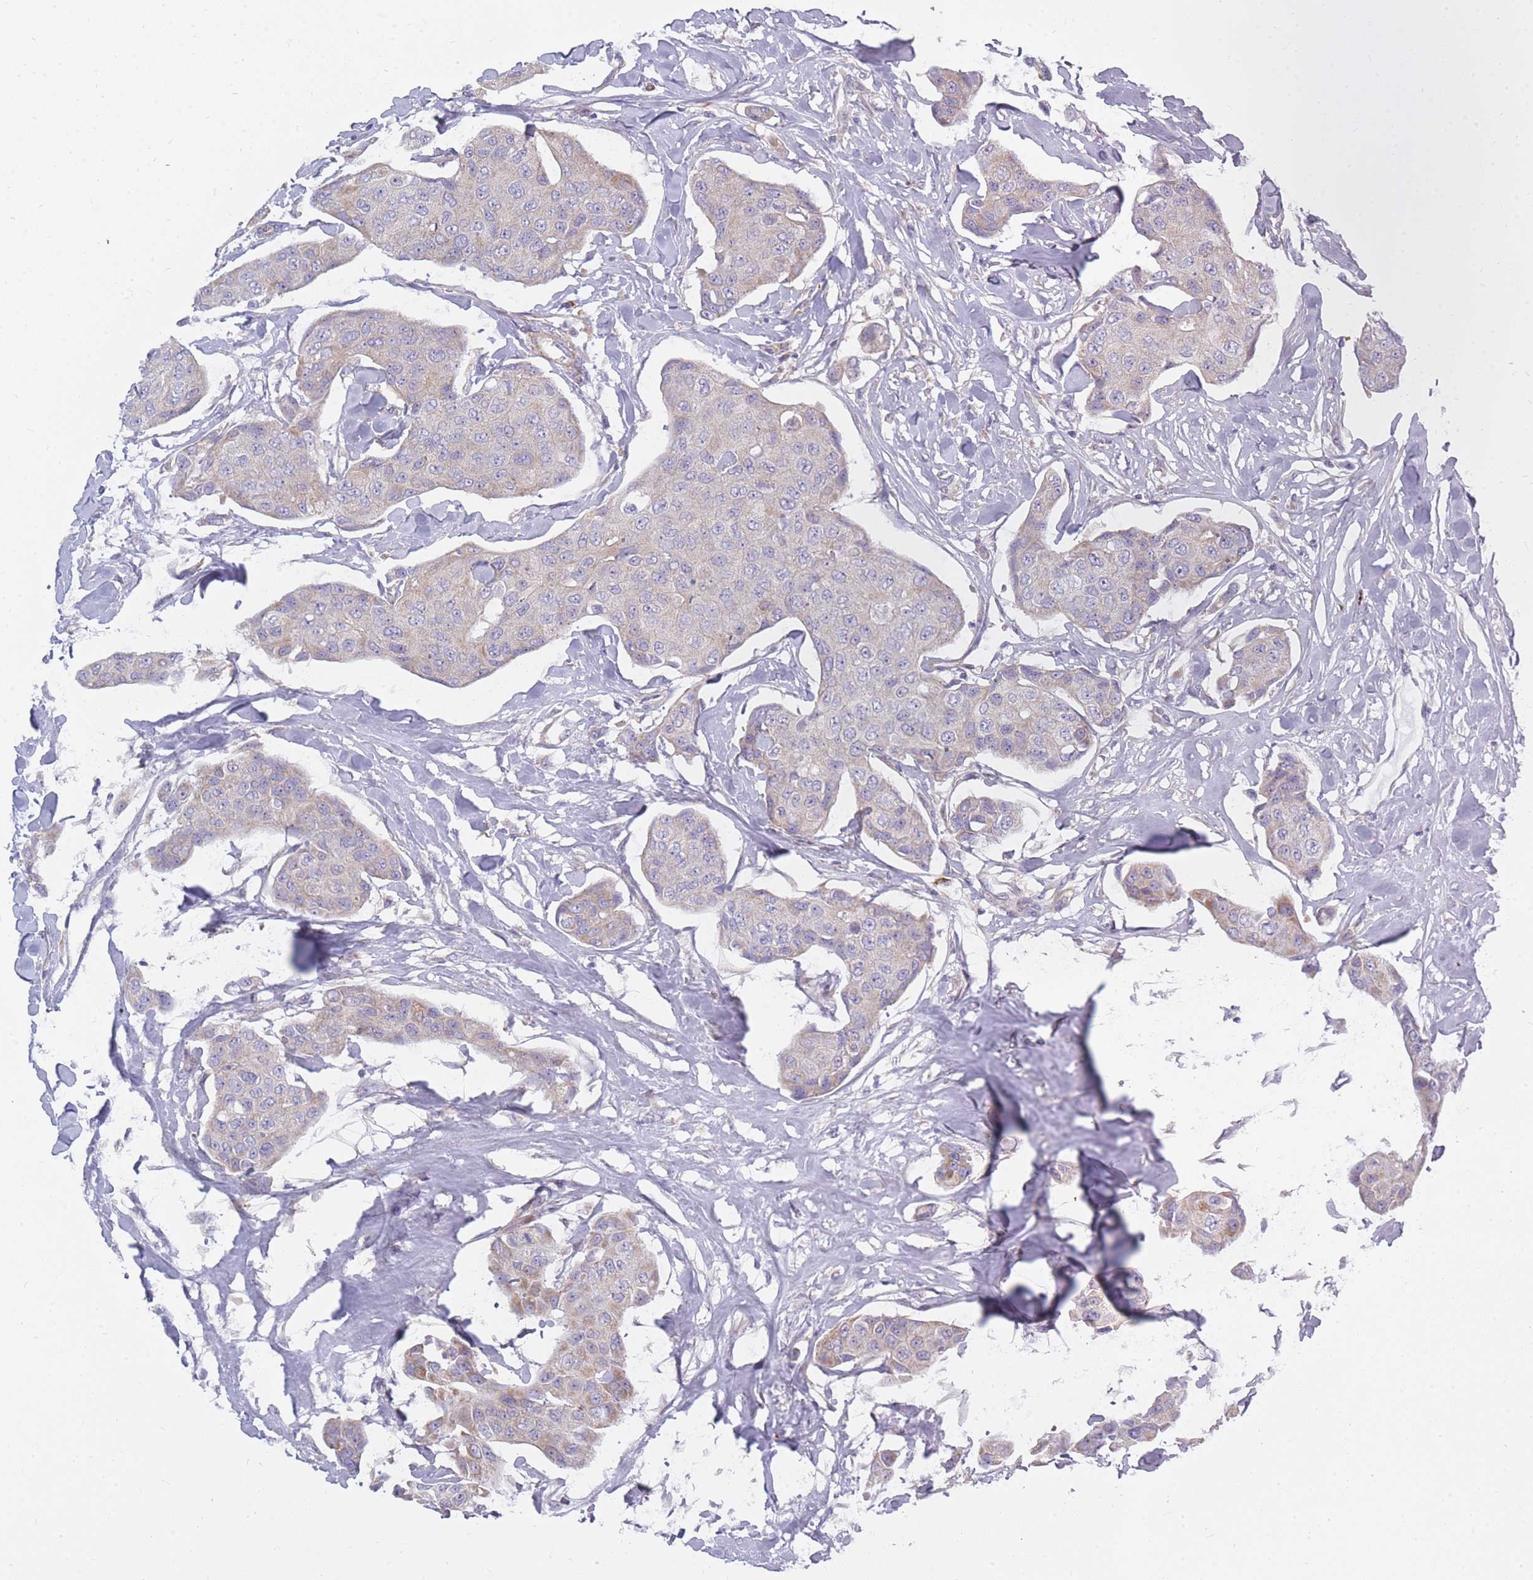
{"staining": {"intensity": "negative", "quantity": "none", "location": "none"}, "tissue": "breast cancer", "cell_type": "Tumor cells", "image_type": "cancer", "snomed": [{"axis": "morphology", "description": "Duct carcinoma"}, {"axis": "topography", "description": "Breast"}, {"axis": "topography", "description": "Lymph node"}], "caption": "DAB immunohistochemical staining of breast cancer displays no significant expression in tumor cells.", "gene": "ALKBH4", "patient": {"sex": "female", "age": 80}}